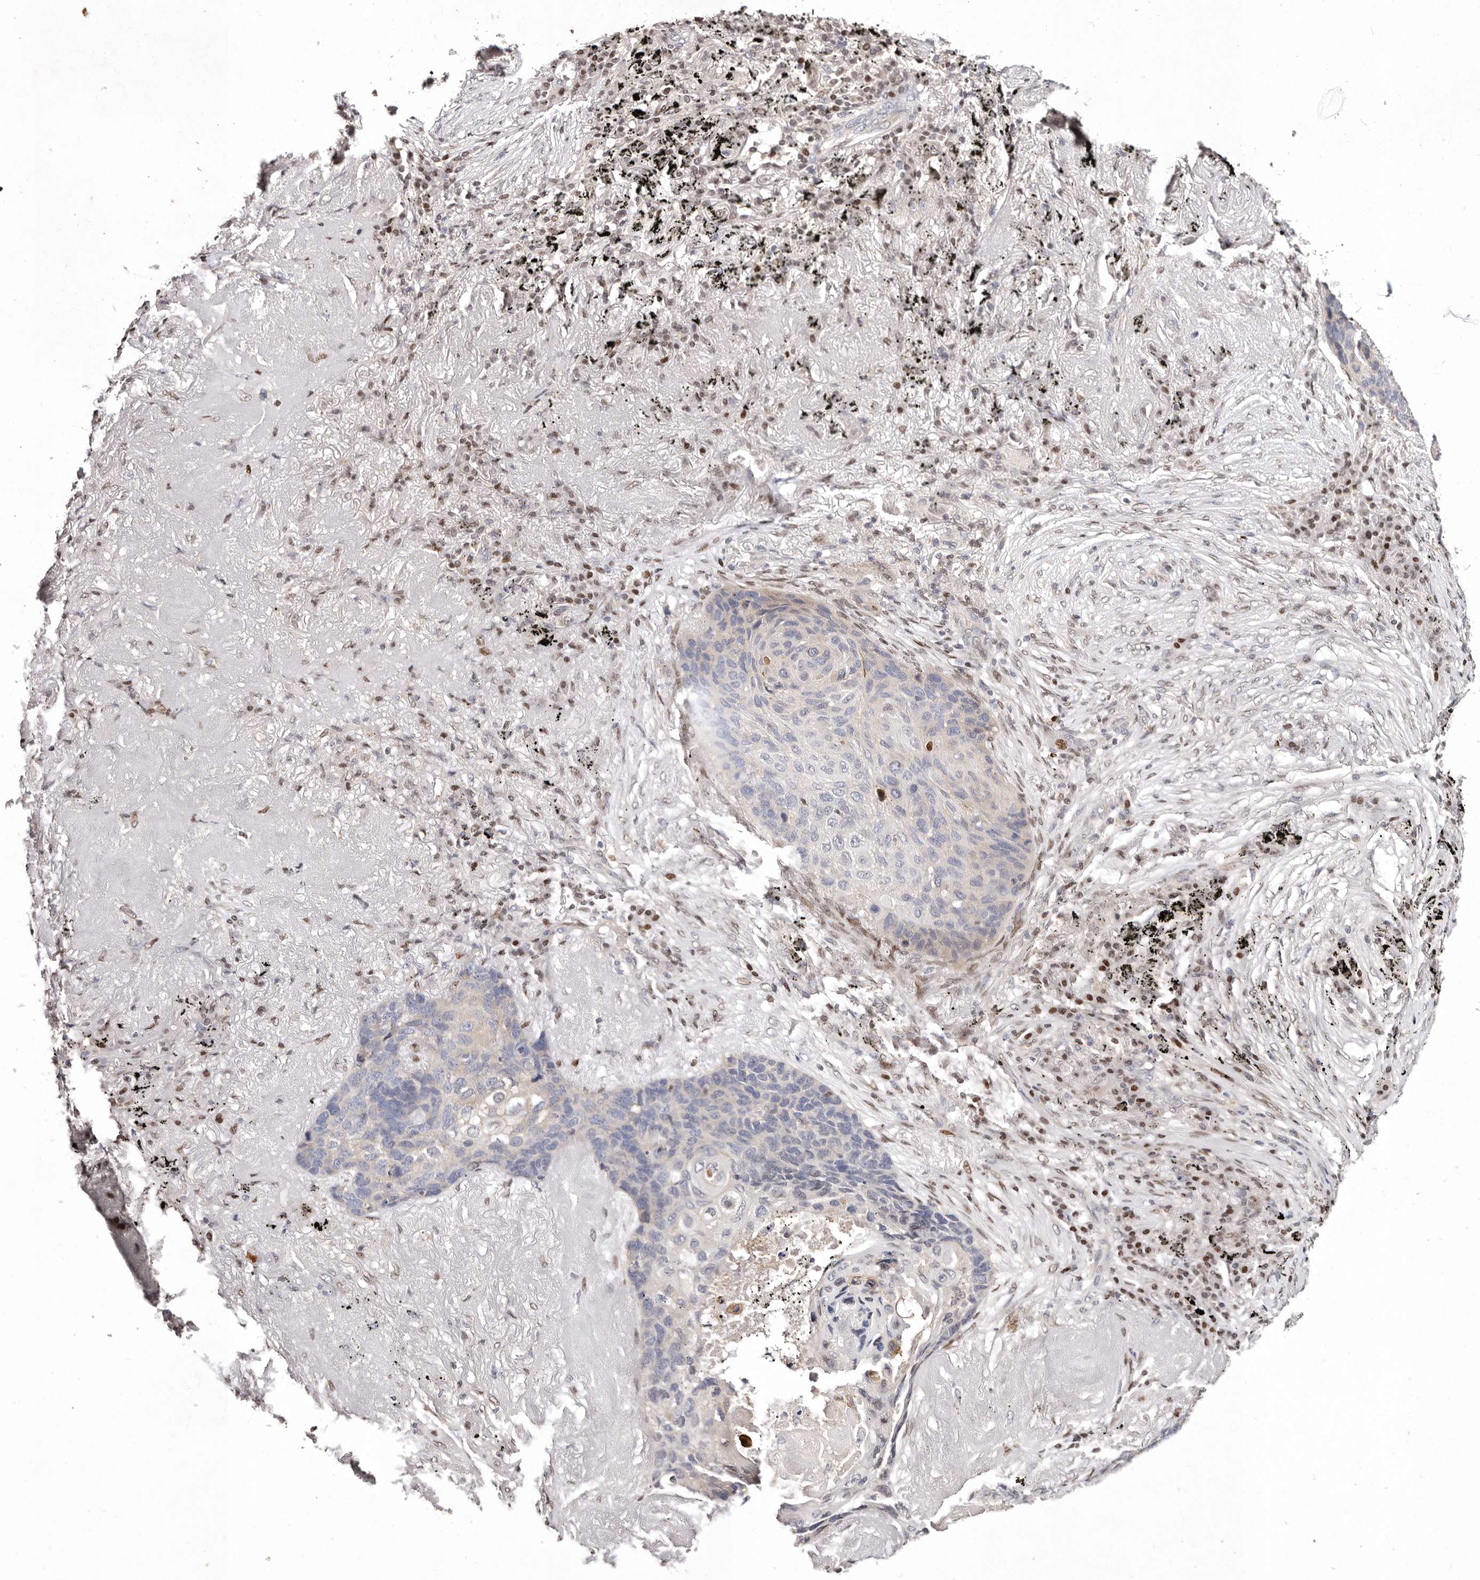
{"staining": {"intensity": "negative", "quantity": "none", "location": "none"}, "tissue": "lung cancer", "cell_type": "Tumor cells", "image_type": "cancer", "snomed": [{"axis": "morphology", "description": "Squamous cell carcinoma, NOS"}, {"axis": "topography", "description": "Lung"}], "caption": "Micrograph shows no significant protein staining in tumor cells of squamous cell carcinoma (lung).", "gene": "IQGAP3", "patient": {"sex": "female", "age": 63}}